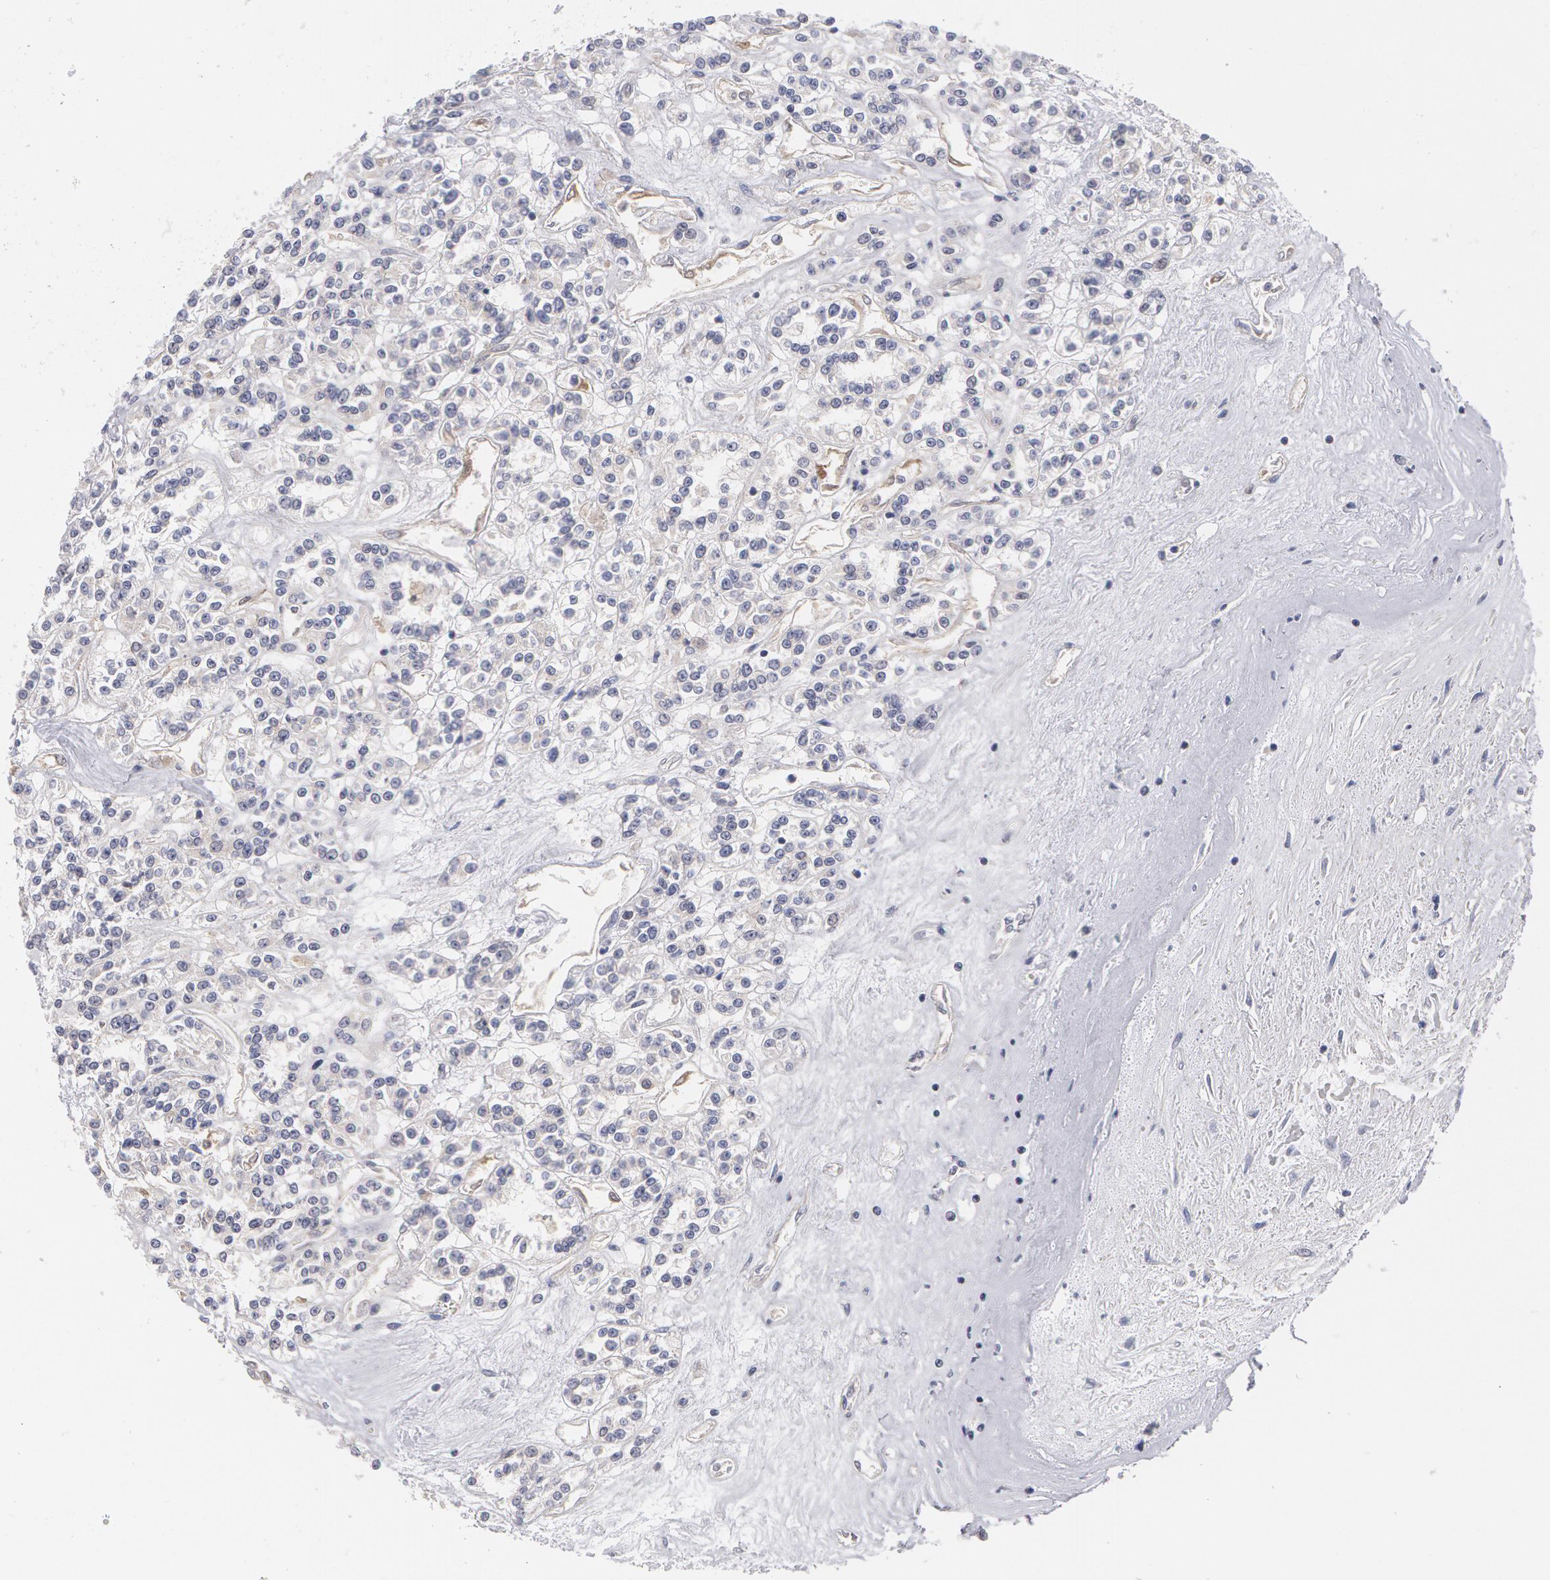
{"staining": {"intensity": "negative", "quantity": "none", "location": "none"}, "tissue": "renal cancer", "cell_type": "Tumor cells", "image_type": "cancer", "snomed": [{"axis": "morphology", "description": "Adenocarcinoma, NOS"}, {"axis": "topography", "description": "Kidney"}], "caption": "A high-resolution image shows immunohistochemistry (IHC) staining of adenocarcinoma (renal), which demonstrates no significant staining in tumor cells.", "gene": "TXNRD1", "patient": {"sex": "female", "age": 76}}